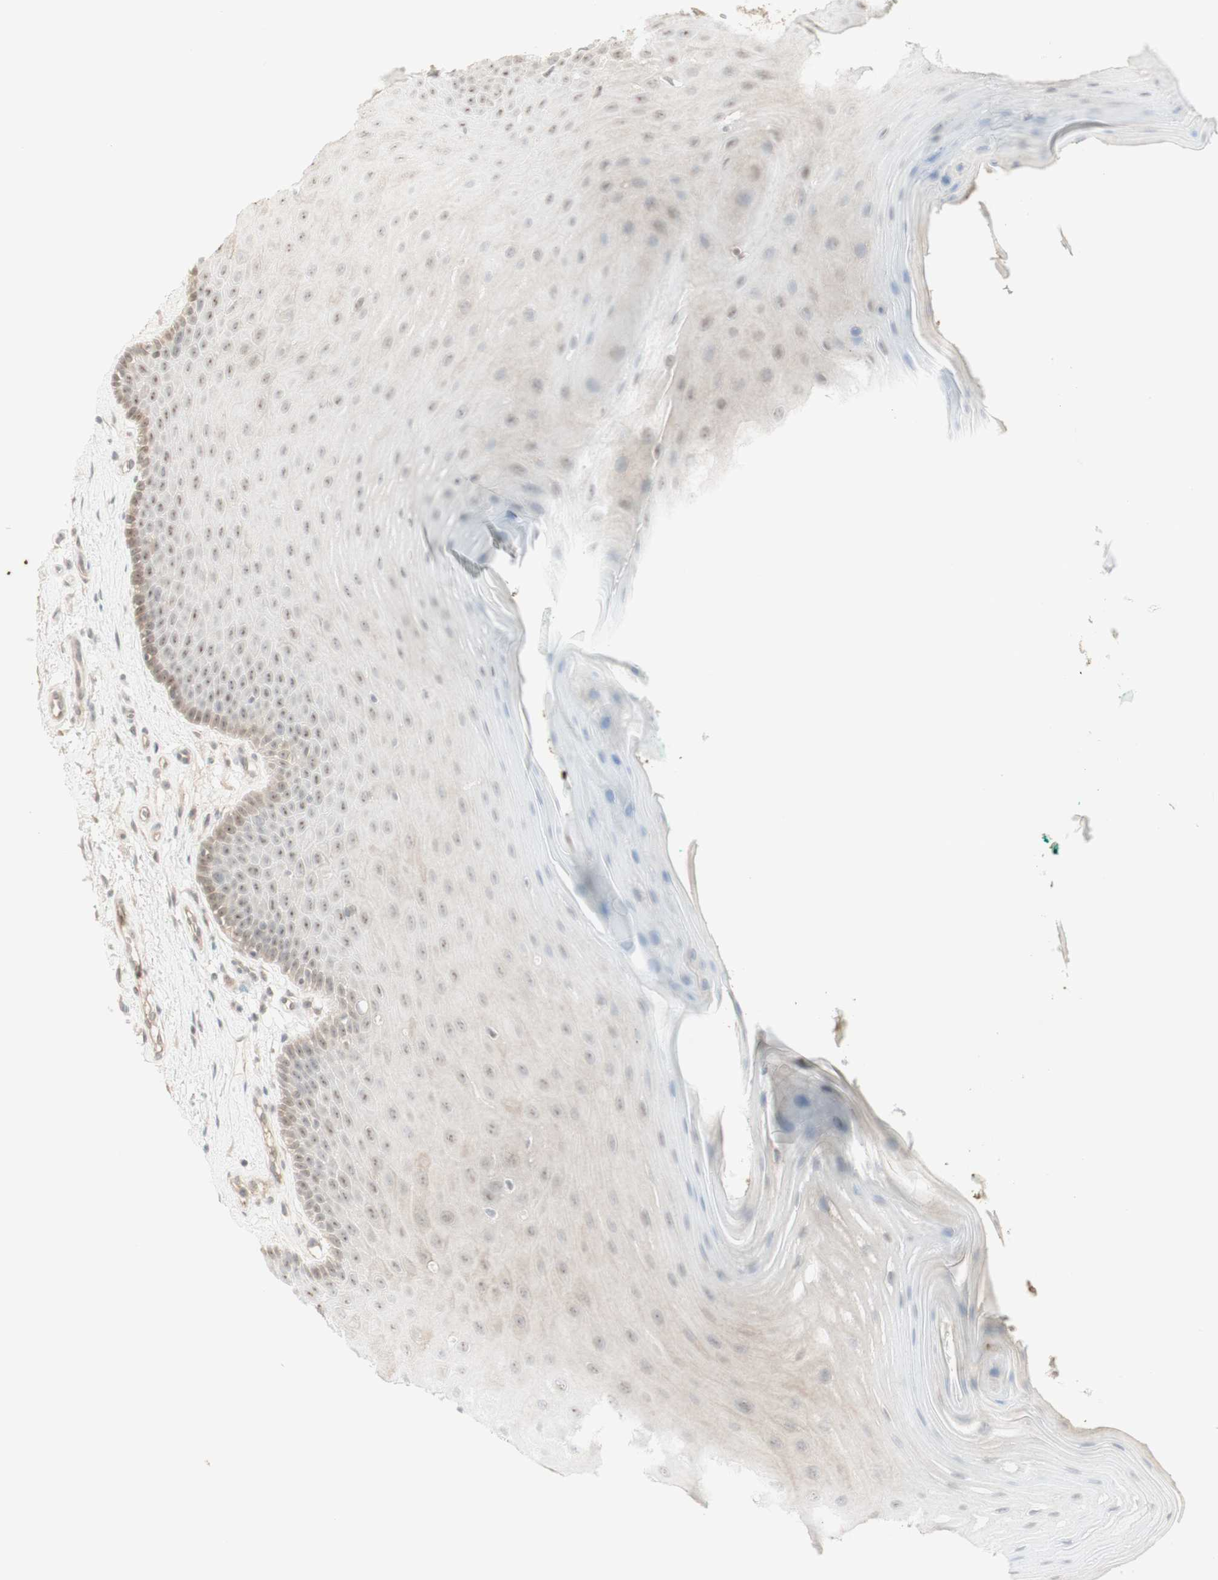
{"staining": {"intensity": "negative", "quantity": "none", "location": "none"}, "tissue": "oral mucosa", "cell_type": "Squamous epithelial cells", "image_type": "normal", "snomed": [{"axis": "morphology", "description": "Normal tissue, NOS"}, {"axis": "topography", "description": "Skeletal muscle"}, {"axis": "topography", "description": "Oral tissue"}], "caption": "Histopathology image shows no significant protein expression in squamous epithelial cells of normal oral mucosa.", "gene": "PLCD4", "patient": {"sex": "male", "age": 58}}